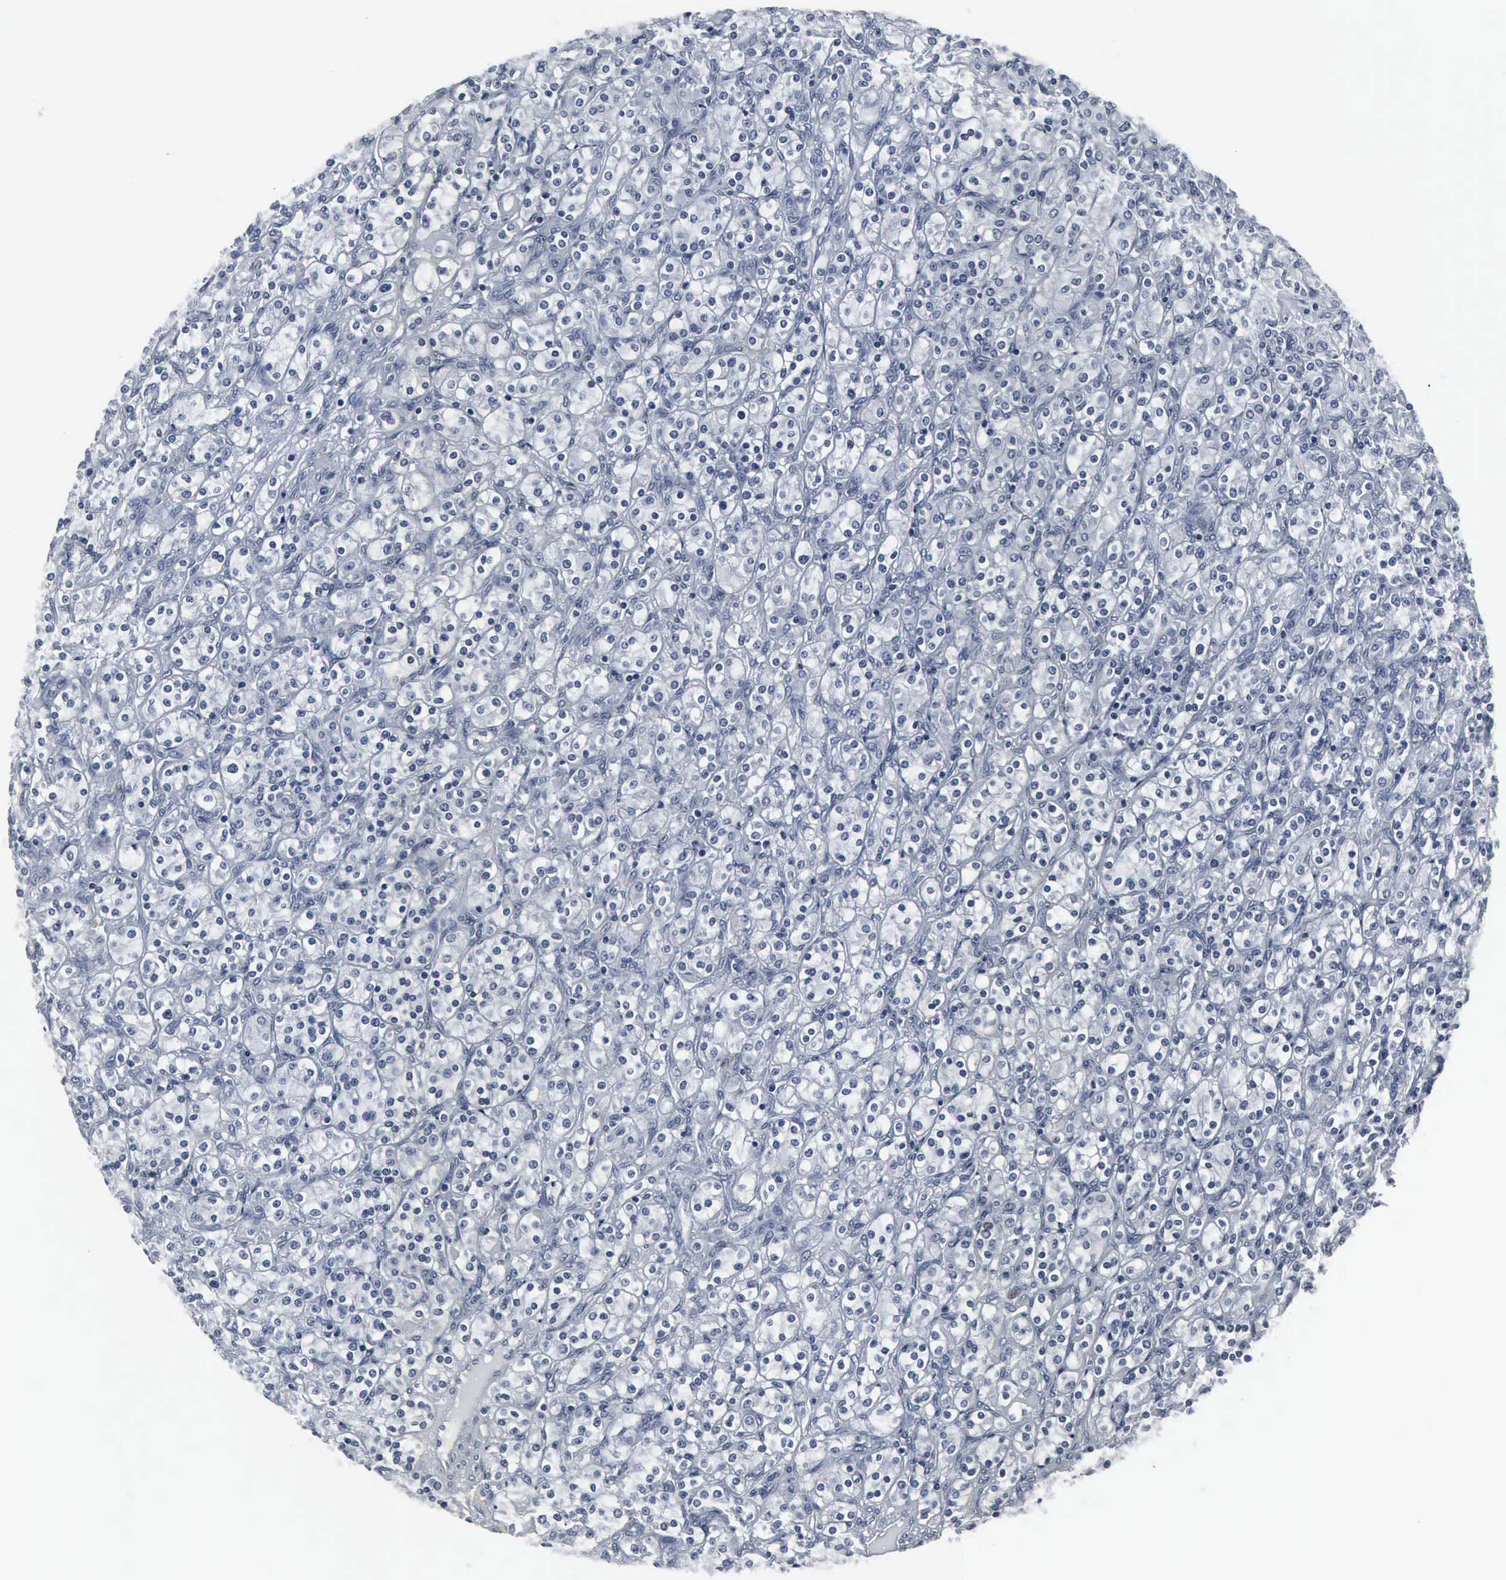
{"staining": {"intensity": "negative", "quantity": "none", "location": "none"}, "tissue": "renal cancer", "cell_type": "Tumor cells", "image_type": "cancer", "snomed": [{"axis": "morphology", "description": "Adenocarcinoma, NOS"}, {"axis": "topography", "description": "Kidney"}], "caption": "An IHC photomicrograph of adenocarcinoma (renal) is shown. There is no staining in tumor cells of adenocarcinoma (renal). (DAB IHC visualized using brightfield microscopy, high magnification).", "gene": "SNAP25", "patient": {"sex": "male", "age": 77}}